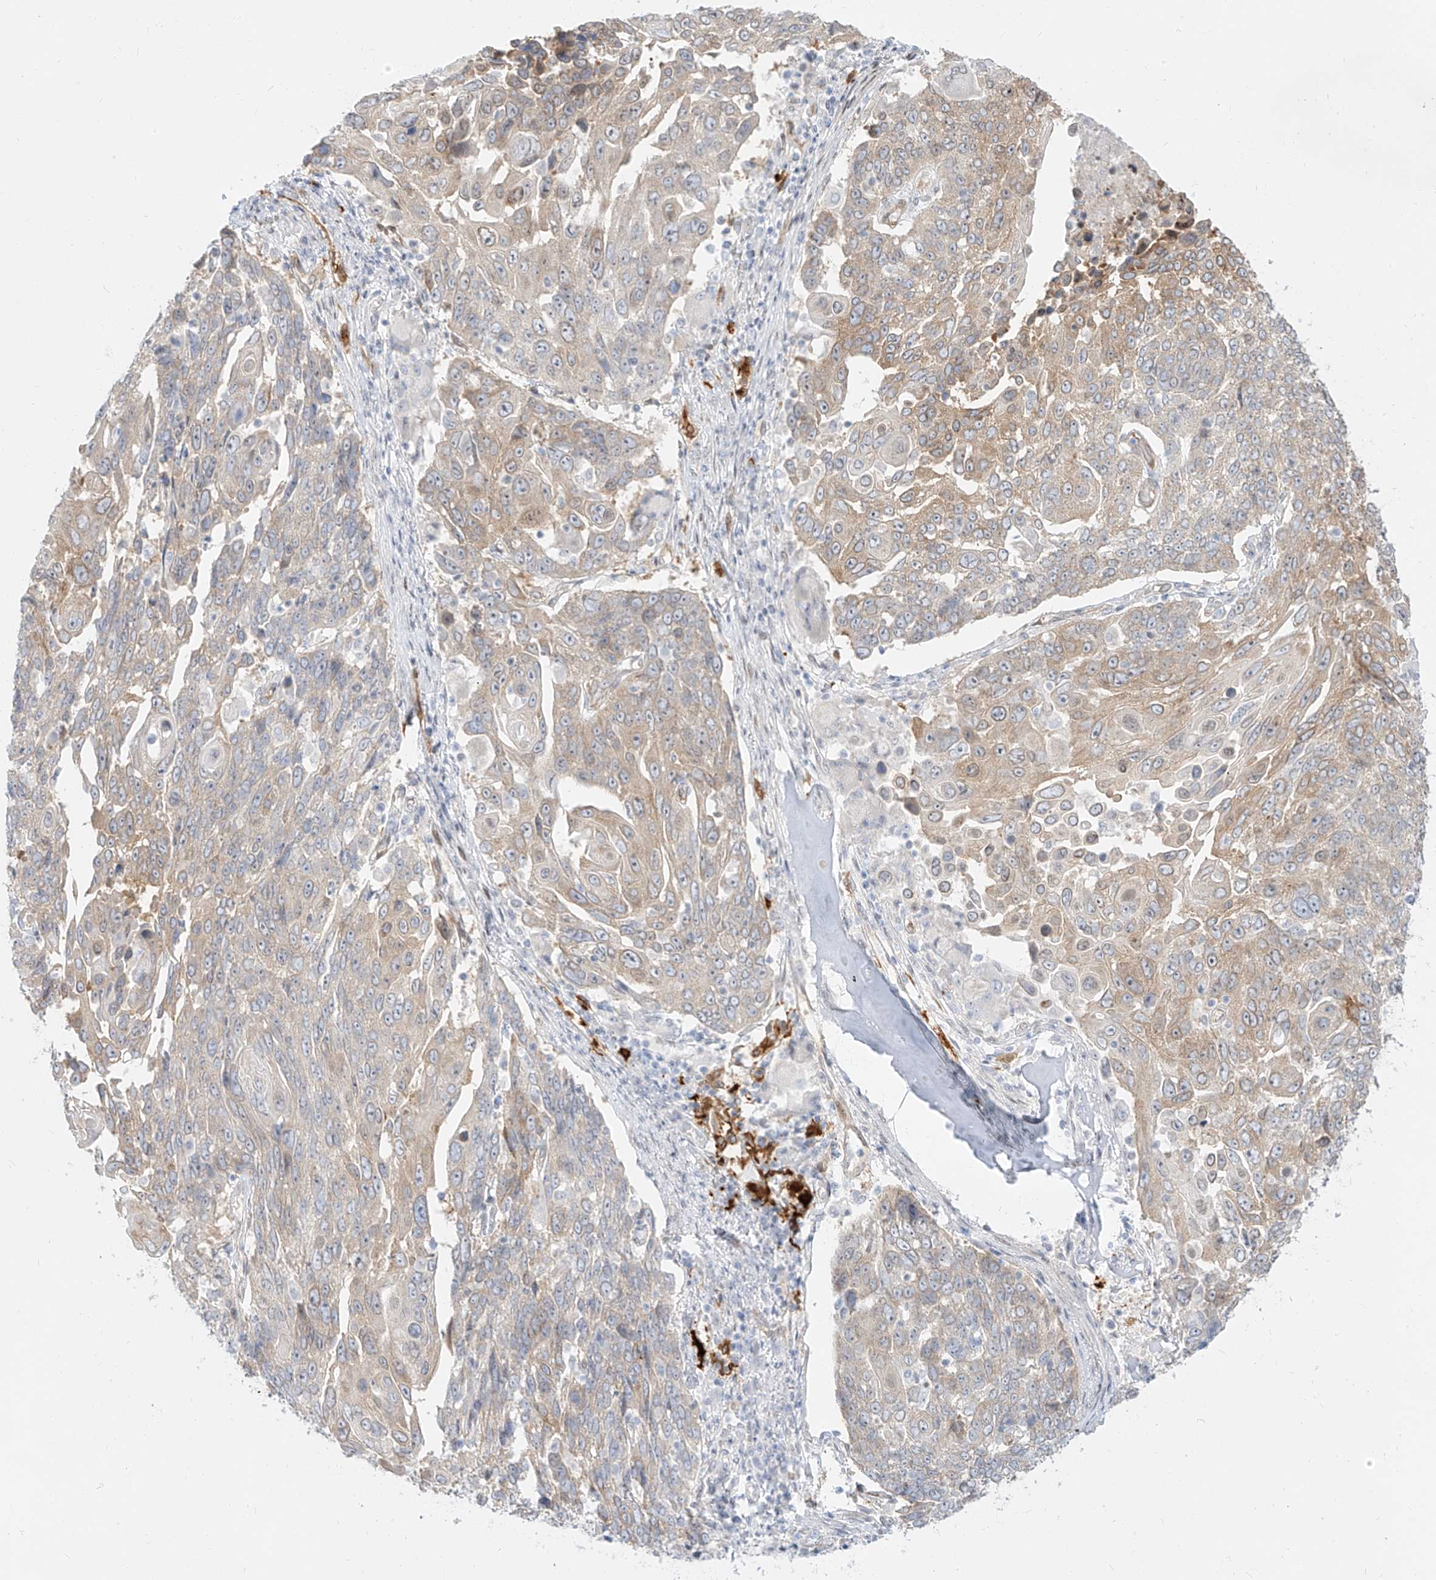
{"staining": {"intensity": "weak", "quantity": ">75%", "location": "cytoplasmic/membranous"}, "tissue": "lung cancer", "cell_type": "Tumor cells", "image_type": "cancer", "snomed": [{"axis": "morphology", "description": "Squamous cell carcinoma, NOS"}, {"axis": "topography", "description": "Lung"}], "caption": "Lung squamous cell carcinoma tissue displays weak cytoplasmic/membranous expression in approximately >75% of tumor cells, visualized by immunohistochemistry. The protein is stained brown, and the nuclei are stained in blue (DAB IHC with brightfield microscopy, high magnification).", "gene": "NHSL1", "patient": {"sex": "male", "age": 66}}